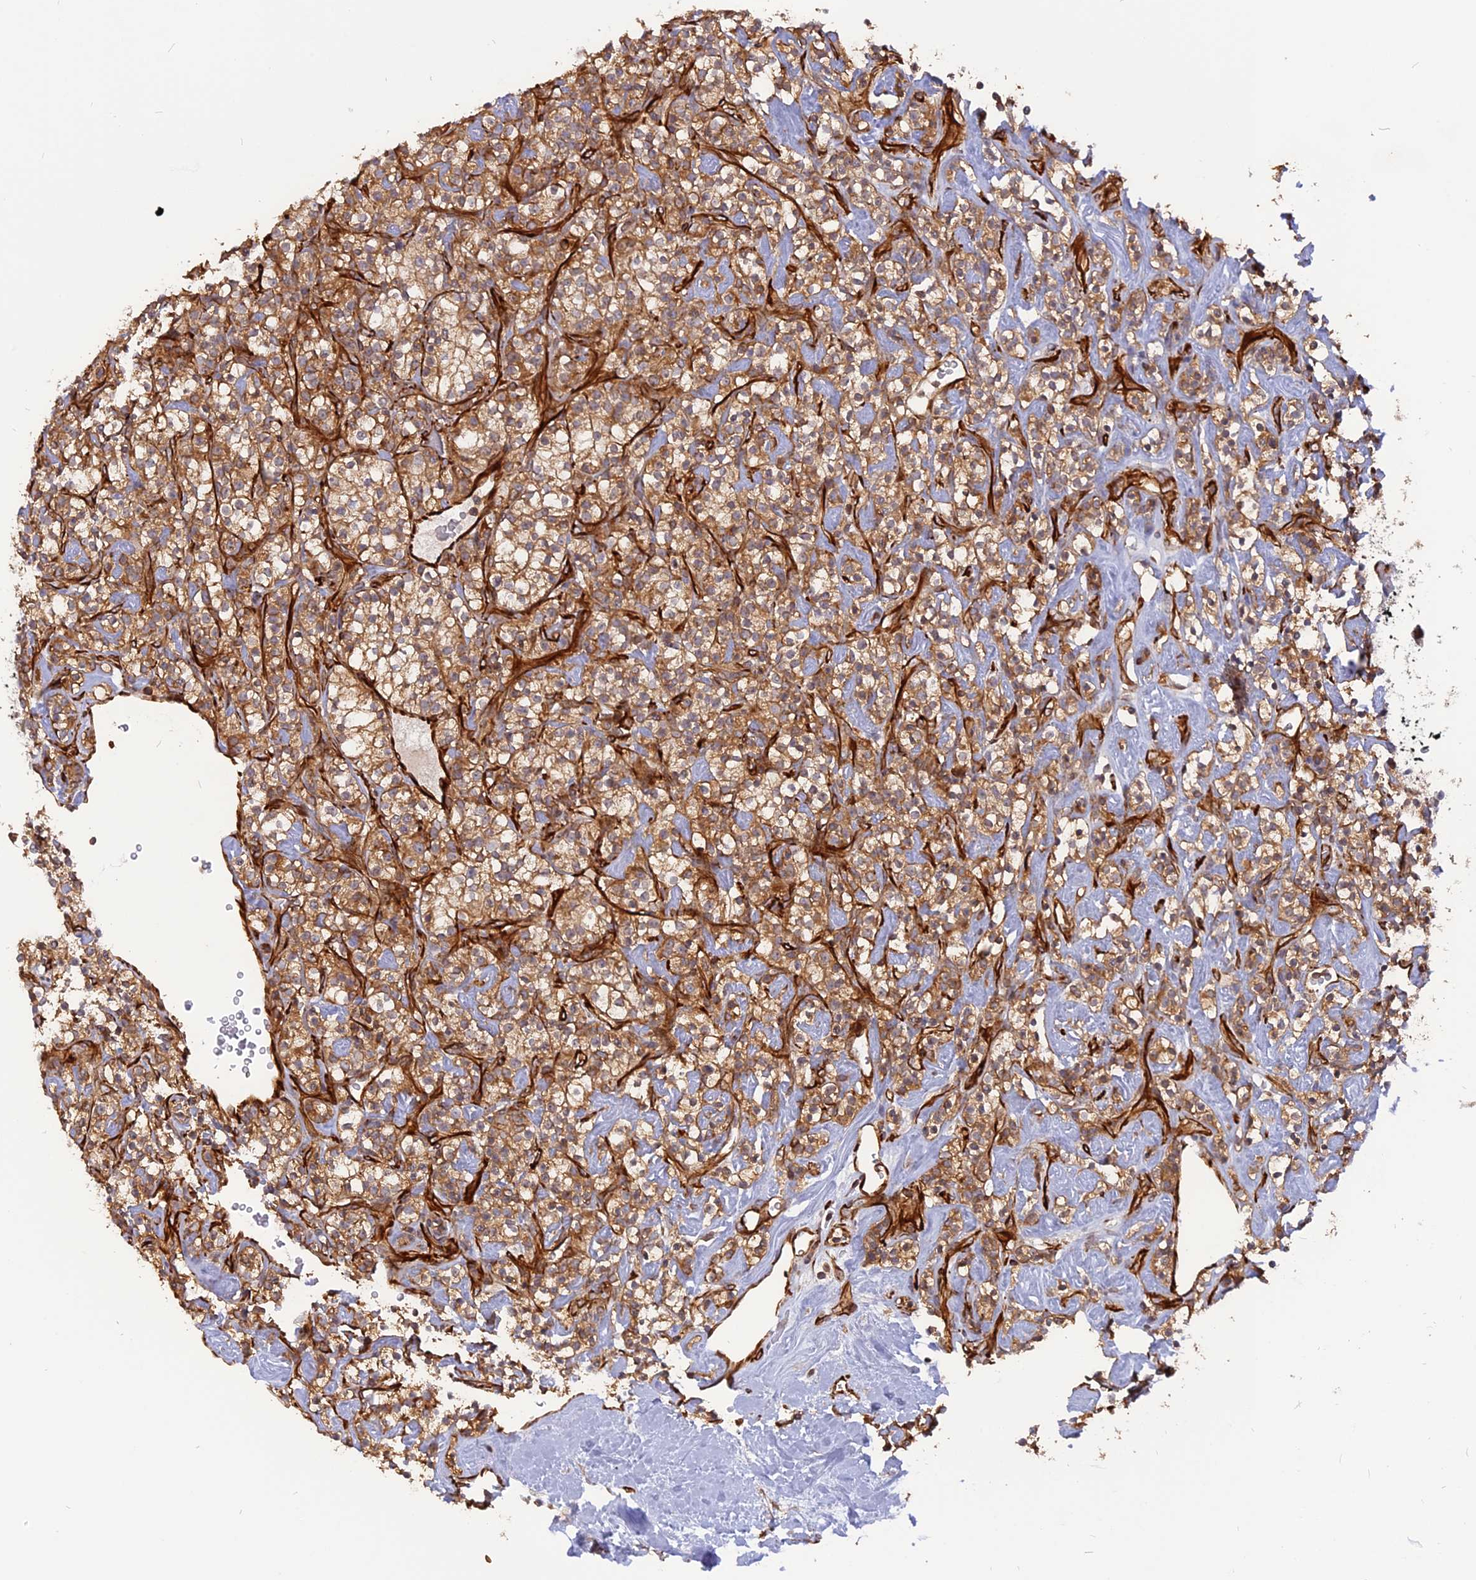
{"staining": {"intensity": "moderate", "quantity": ">75%", "location": "cytoplasmic/membranous"}, "tissue": "renal cancer", "cell_type": "Tumor cells", "image_type": "cancer", "snomed": [{"axis": "morphology", "description": "Adenocarcinoma, NOS"}, {"axis": "topography", "description": "Kidney"}], "caption": "Immunohistochemistry (IHC) of human renal adenocarcinoma shows medium levels of moderate cytoplasmic/membranous positivity in about >75% of tumor cells. (IHC, brightfield microscopy, high magnification).", "gene": "PHLDB3", "patient": {"sex": "male", "age": 77}}